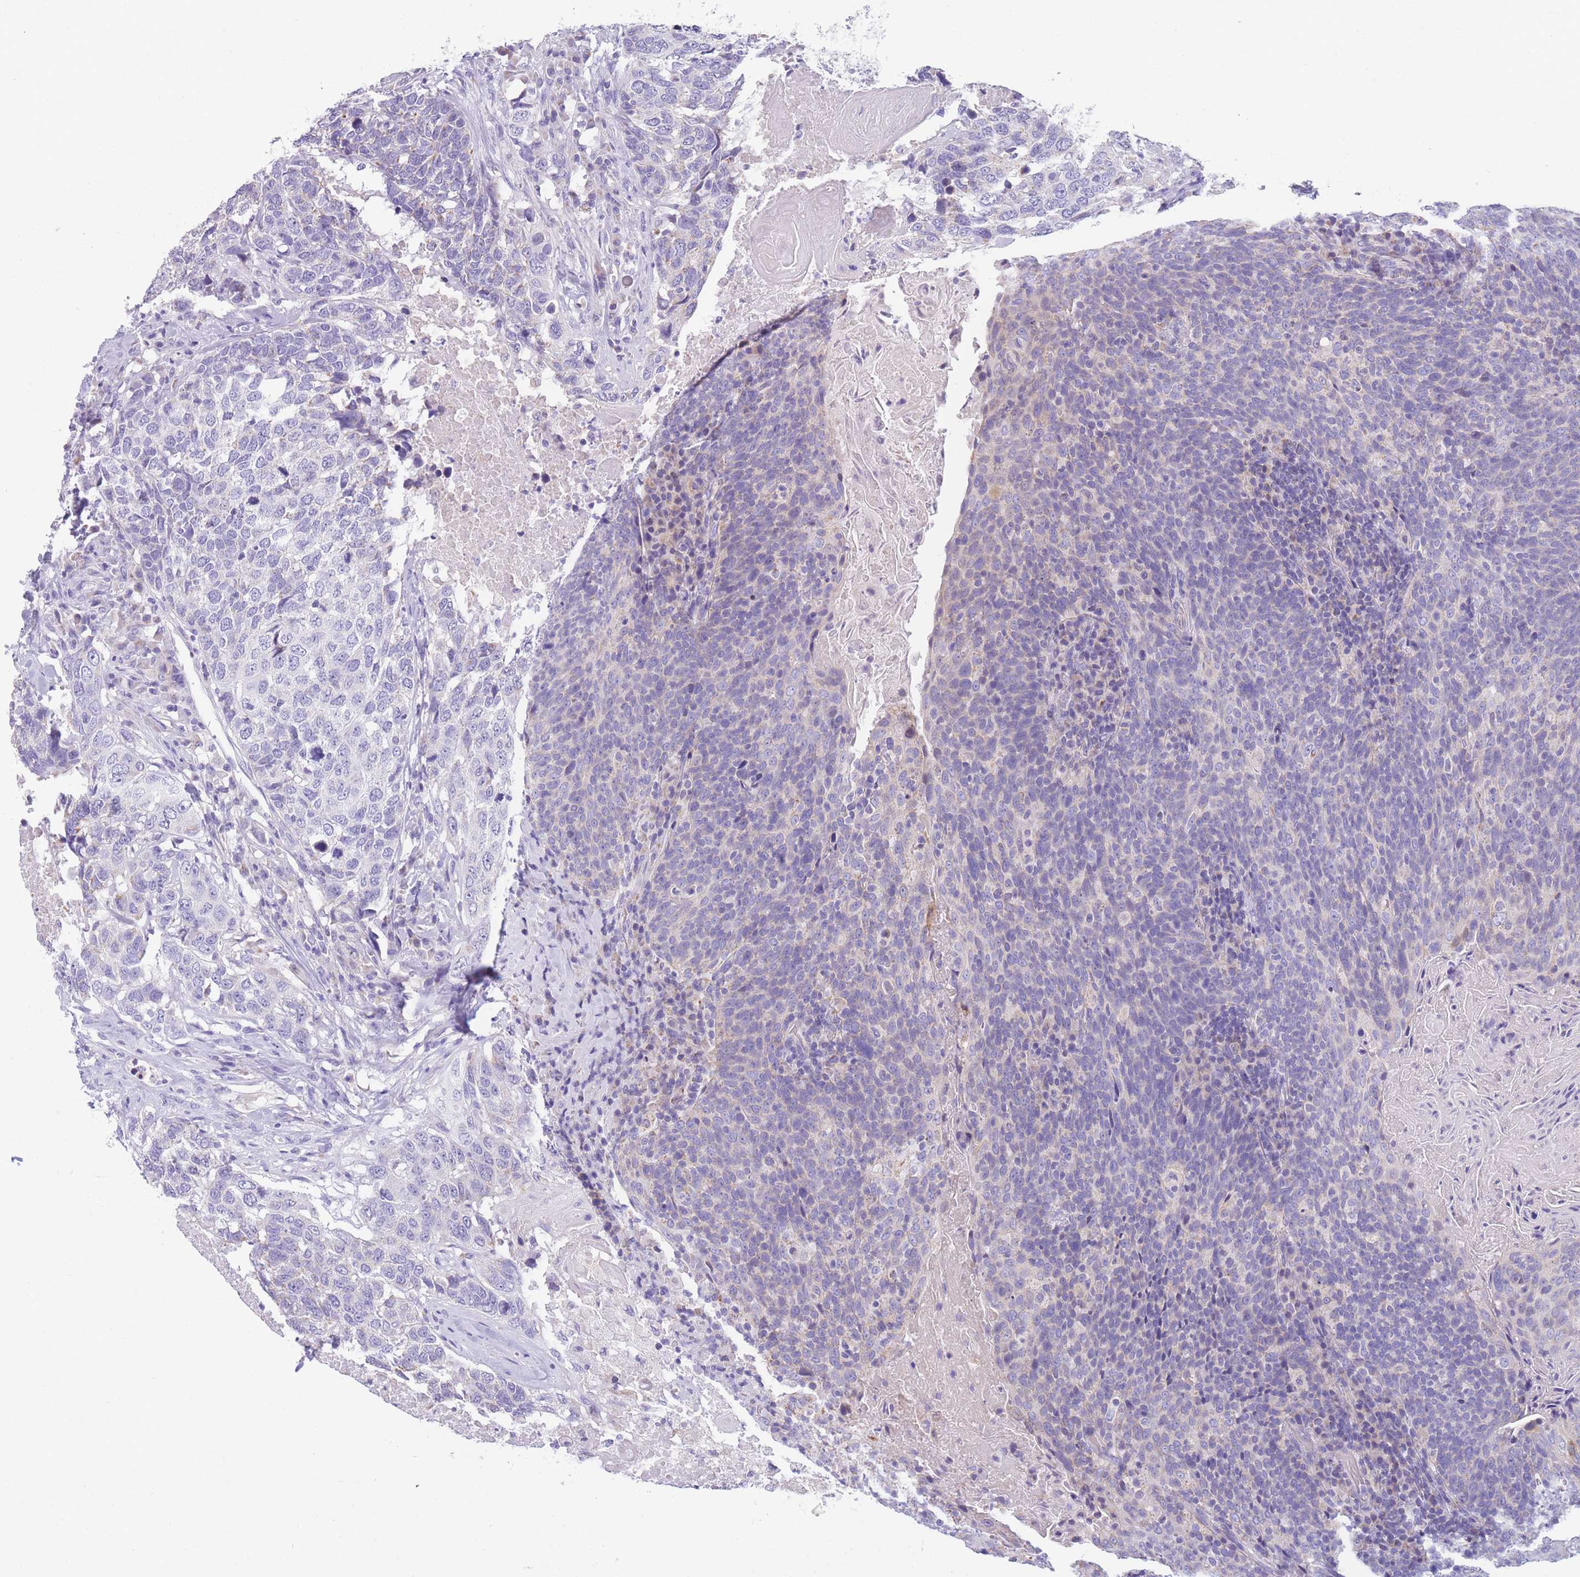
{"staining": {"intensity": "negative", "quantity": "none", "location": "none"}, "tissue": "head and neck cancer", "cell_type": "Tumor cells", "image_type": "cancer", "snomed": [{"axis": "morphology", "description": "Squamous cell carcinoma, NOS"}, {"axis": "morphology", "description": "Squamous cell carcinoma, metastatic, NOS"}, {"axis": "topography", "description": "Lymph node"}, {"axis": "topography", "description": "Head-Neck"}], "caption": "Head and neck squamous cell carcinoma was stained to show a protein in brown. There is no significant staining in tumor cells.", "gene": "DHRS11", "patient": {"sex": "male", "age": 62}}